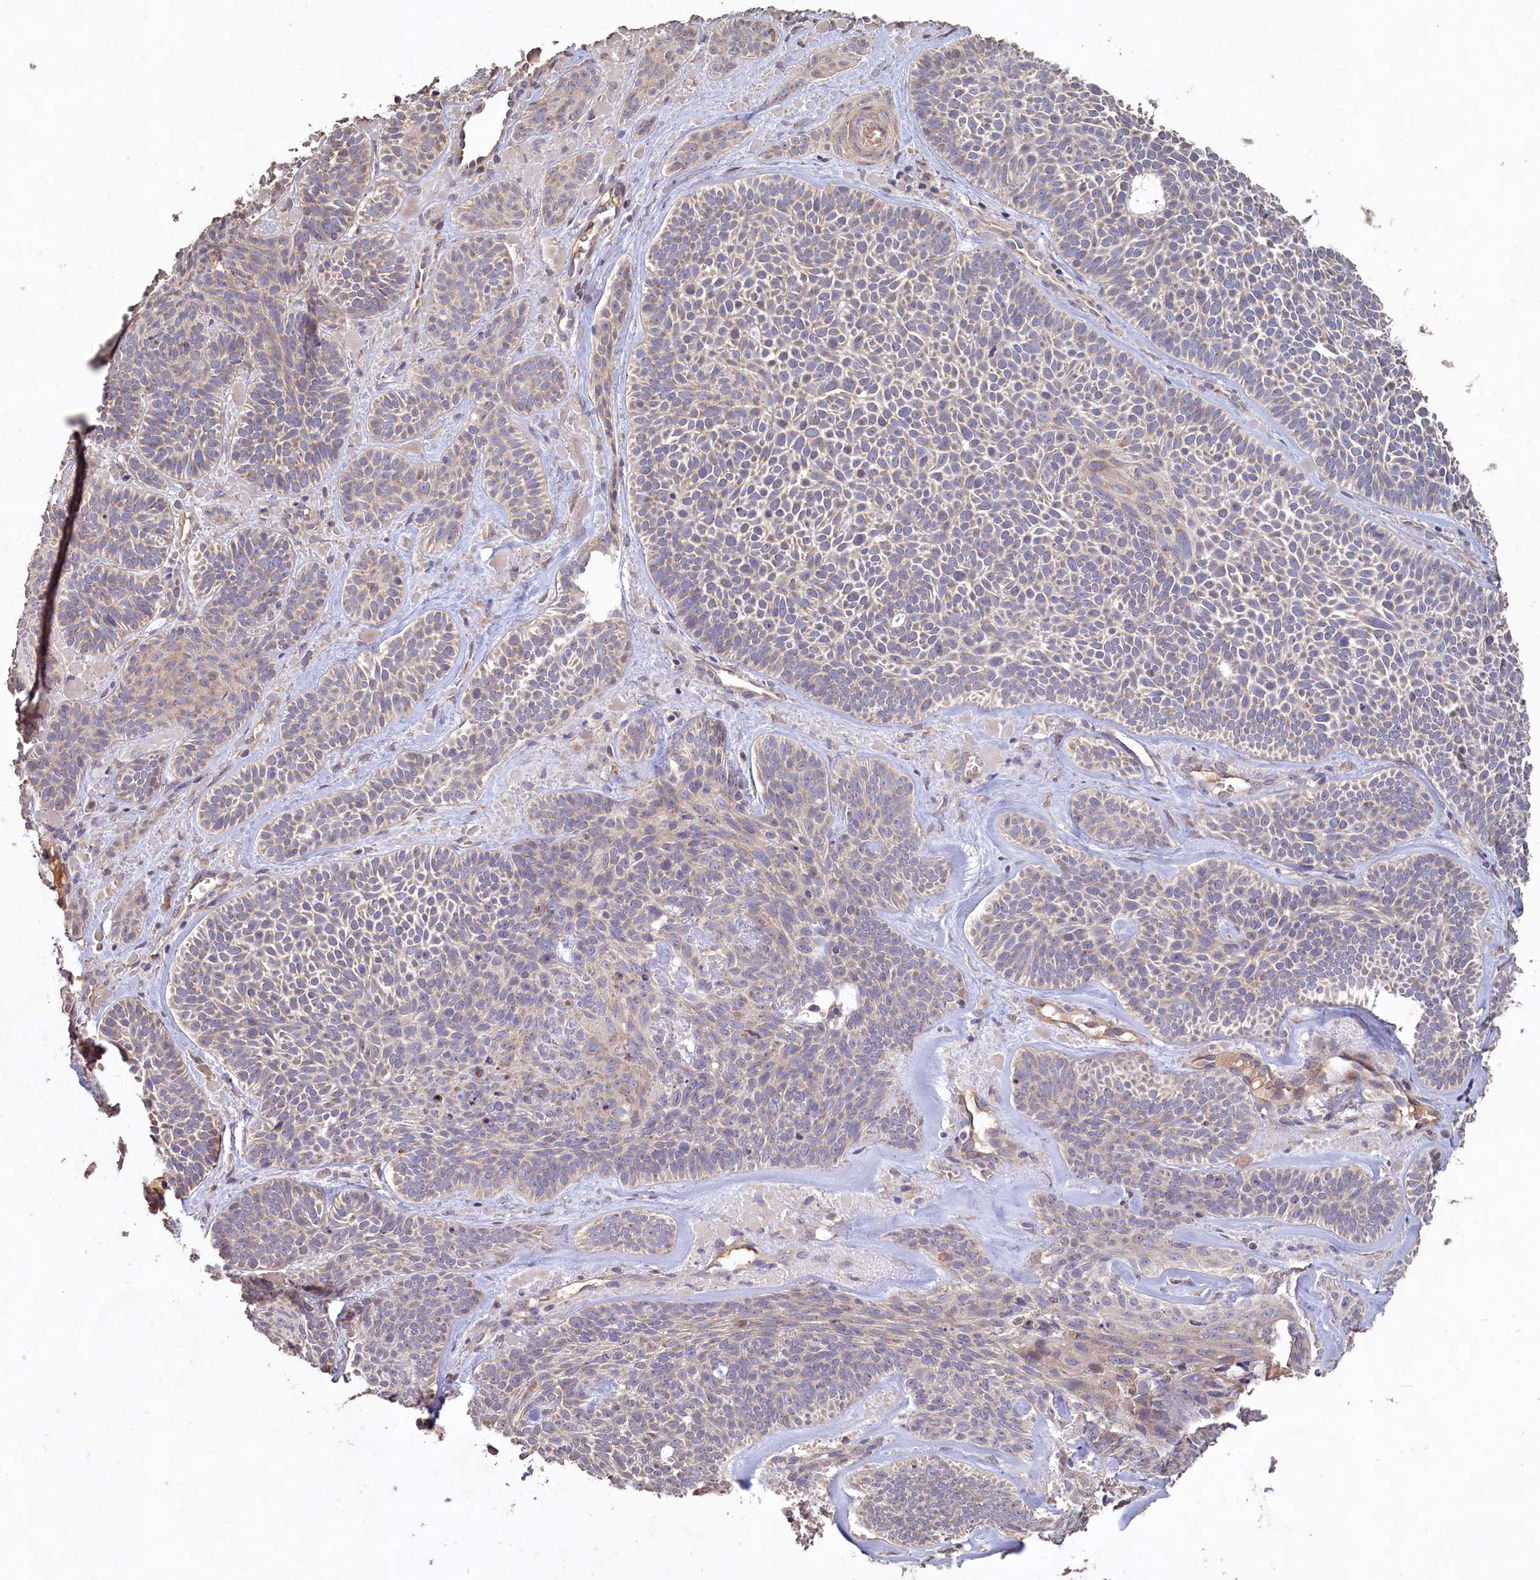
{"staining": {"intensity": "weak", "quantity": "<25%", "location": "cytoplasmic/membranous"}, "tissue": "skin cancer", "cell_type": "Tumor cells", "image_type": "cancer", "snomed": [{"axis": "morphology", "description": "Basal cell carcinoma"}, {"axis": "topography", "description": "Skin"}], "caption": "High power microscopy histopathology image of an immunohistochemistry image of skin cancer, revealing no significant positivity in tumor cells.", "gene": "FUNDC1", "patient": {"sex": "male", "age": 85}}